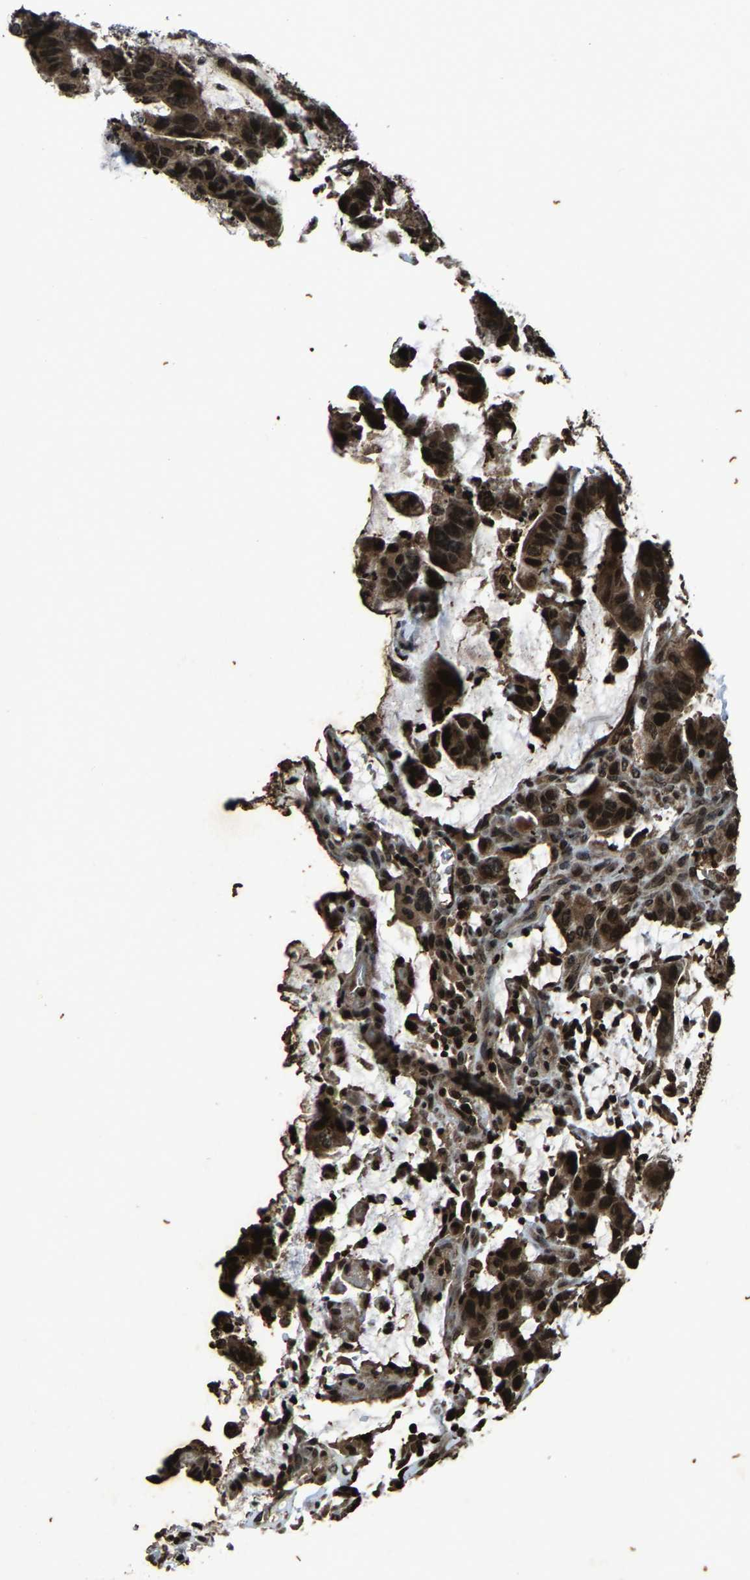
{"staining": {"intensity": "strong", "quantity": ">75%", "location": "cytoplasmic/membranous,nuclear"}, "tissue": "colorectal cancer", "cell_type": "Tumor cells", "image_type": "cancer", "snomed": [{"axis": "morphology", "description": "Adenocarcinoma, NOS"}, {"axis": "topography", "description": "Colon"}], "caption": "Strong cytoplasmic/membranous and nuclear positivity is seen in approximately >75% of tumor cells in adenocarcinoma (colorectal). (DAB = brown stain, brightfield microscopy at high magnification).", "gene": "H4C1", "patient": {"sex": "male", "age": 76}}